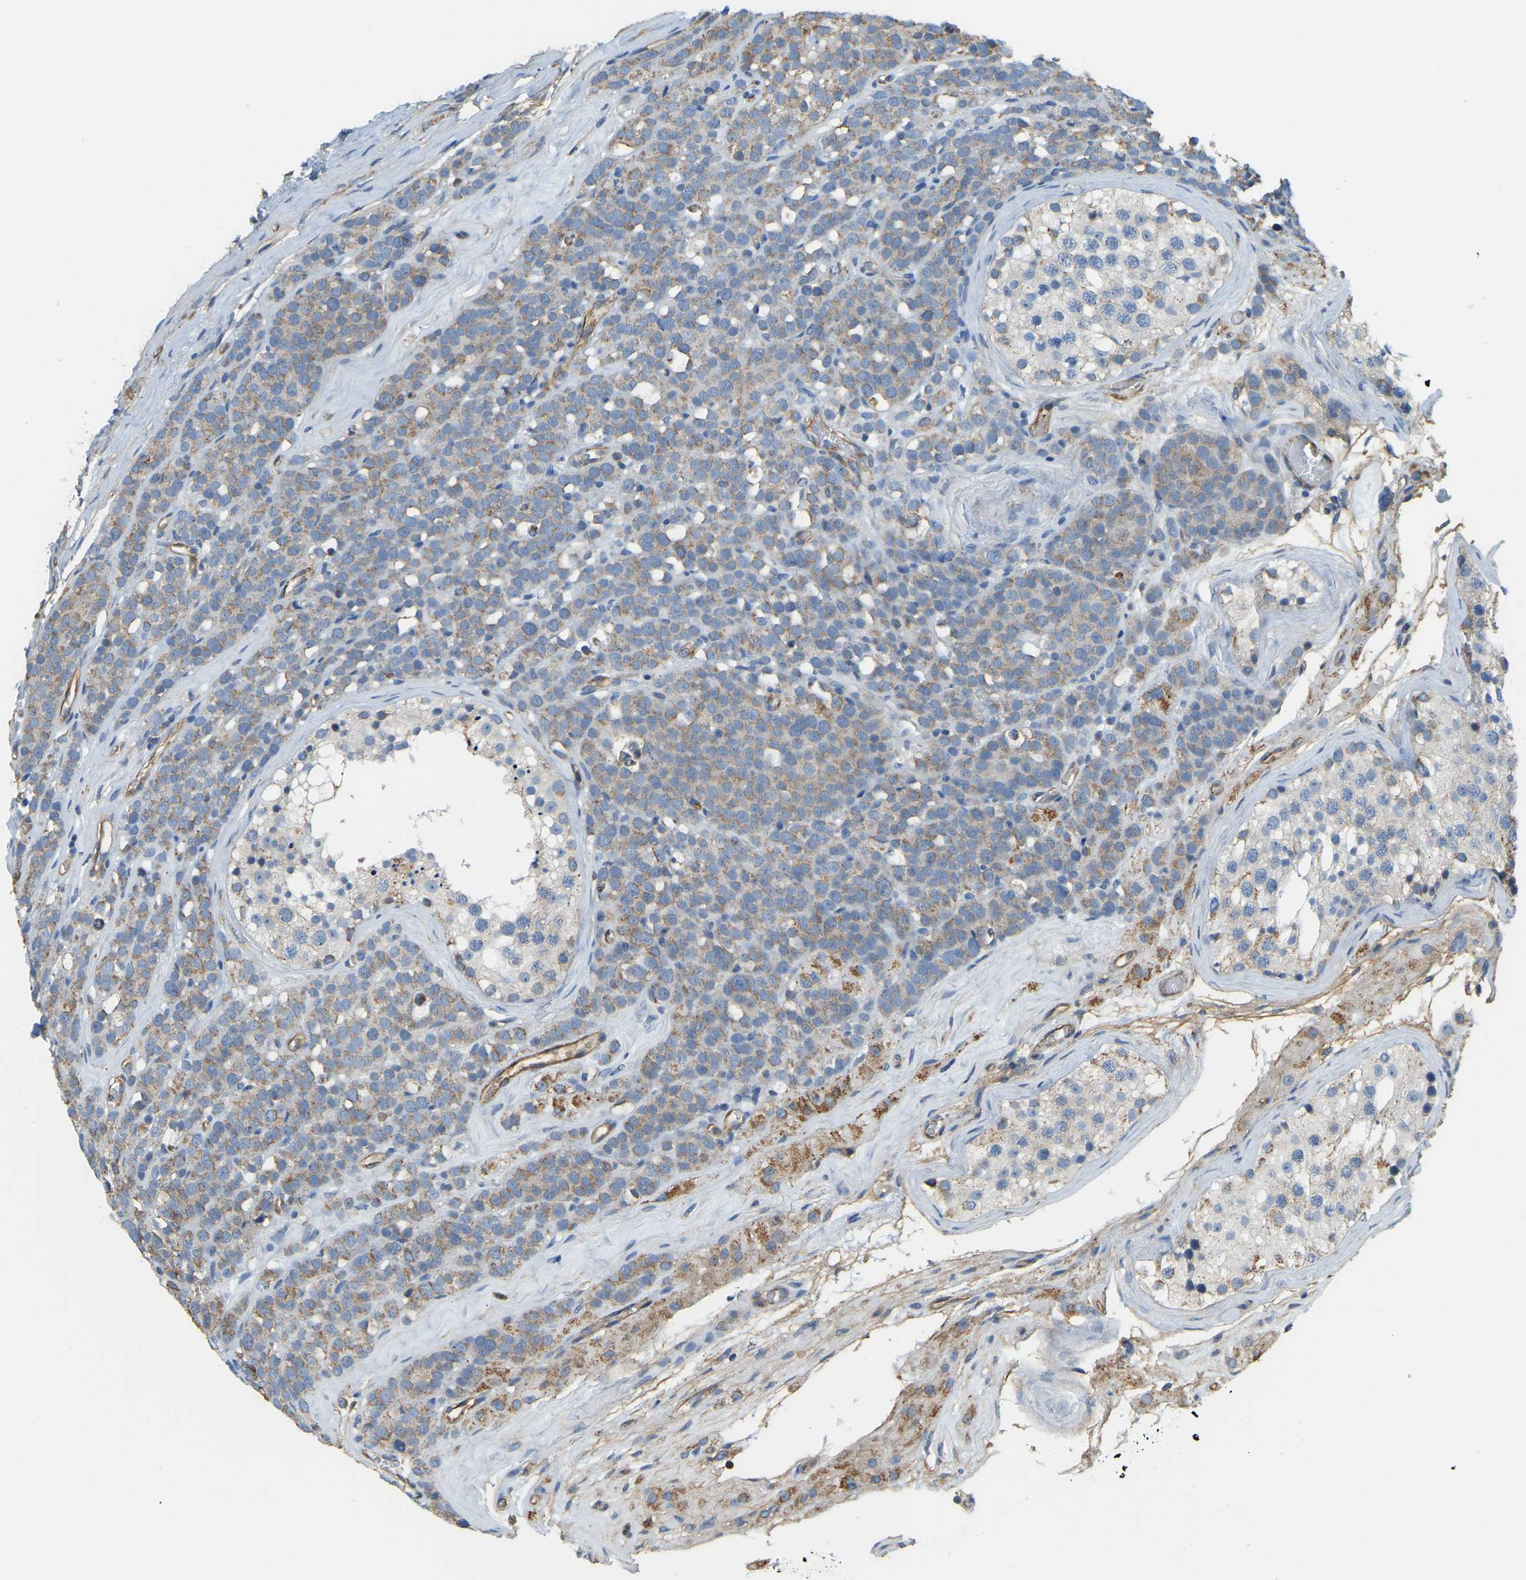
{"staining": {"intensity": "moderate", "quantity": ">75%", "location": "cytoplasmic/membranous"}, "tissue": "testis cancer", "cell_type": "Tumor cells", "image_type": "cancer", "snomed": [{"axis": "morphology", "description": "Seminoma, NOS"}, {"axis": "topography", "description": "Testis"}], "caption": "High-power microscopy captured an IHC photomicrograph of seminoma (testis), revealing moderate cytoplasmic/membranous expression in about >75% of tumor cells.", "gene": "AHNAK", "patient": {"sex": "male", "age": 71}}